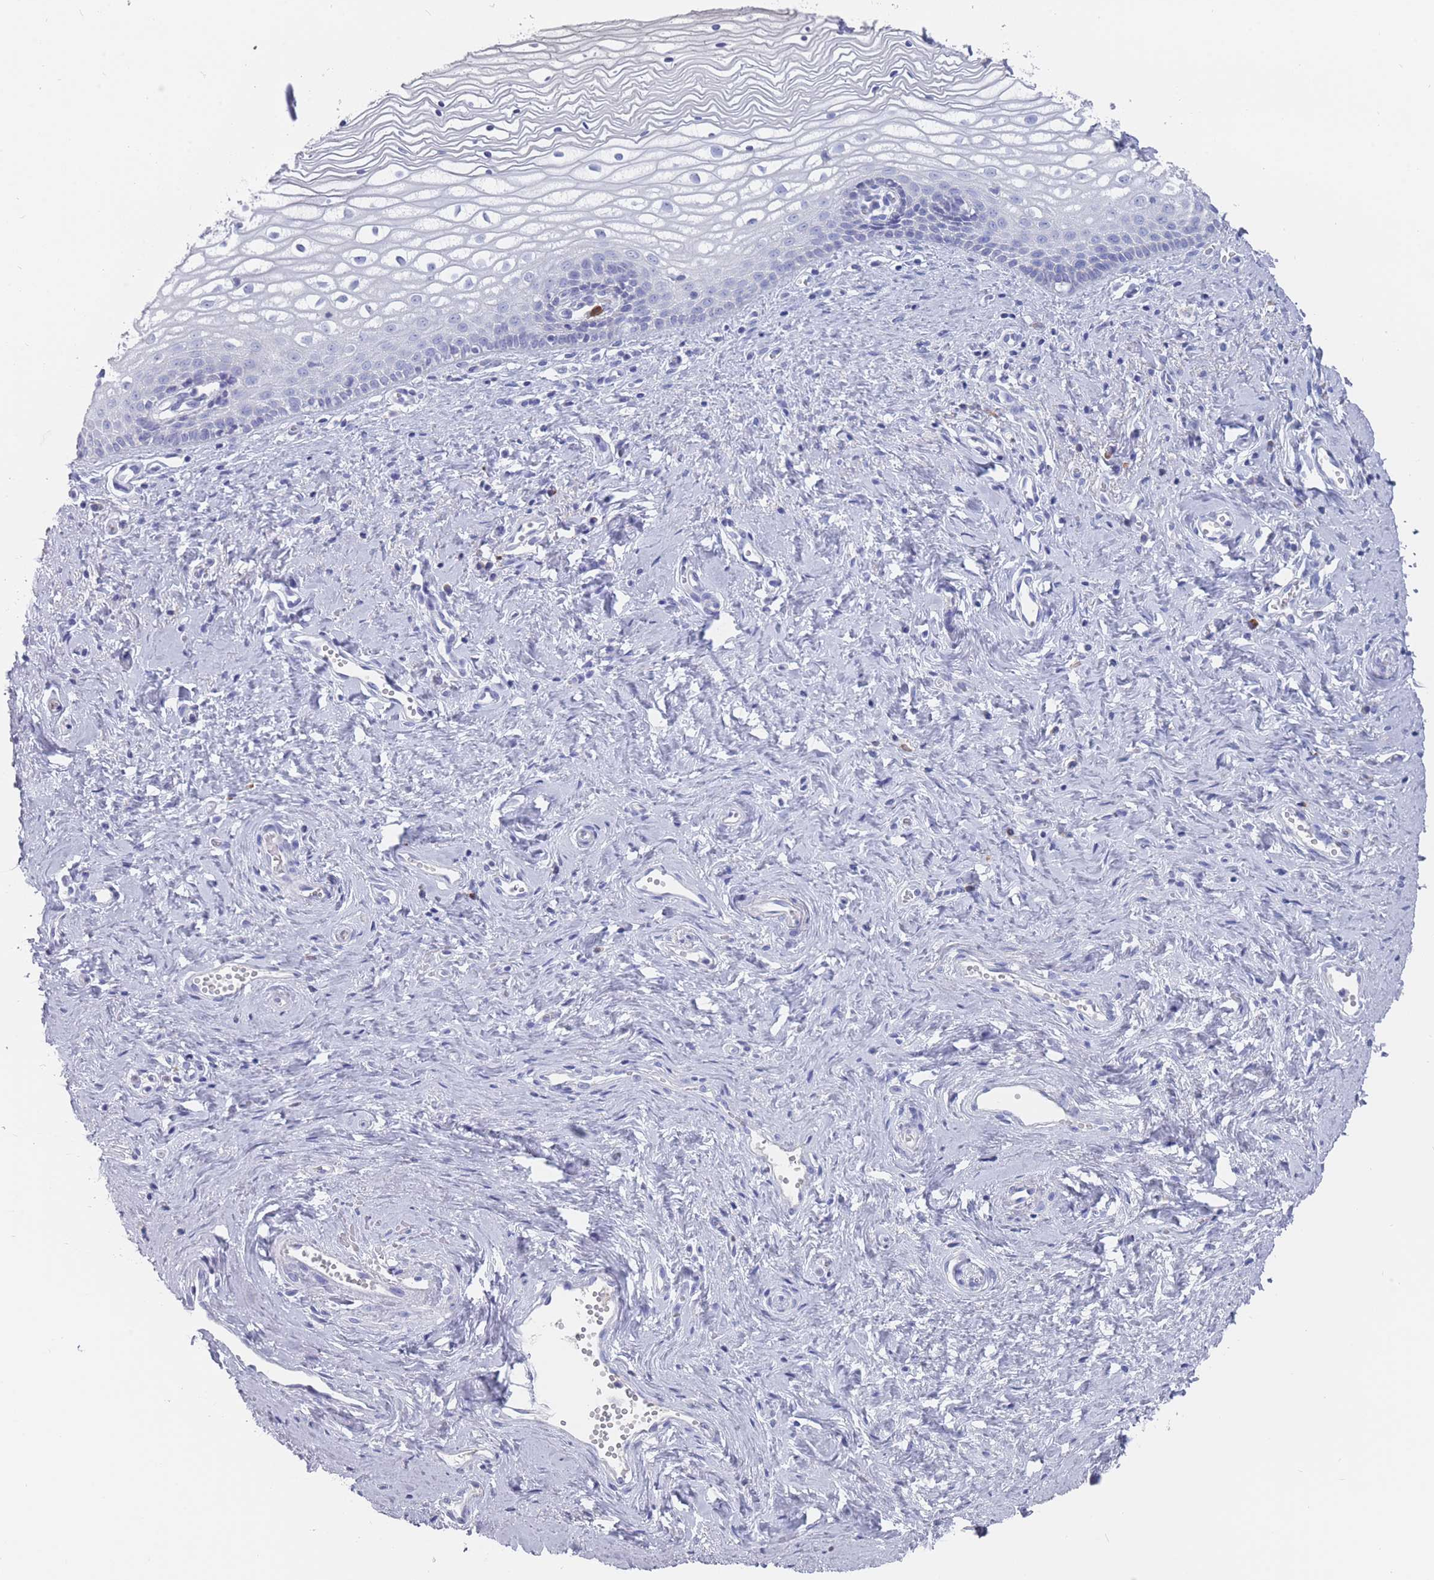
{"staining": {"intensity": "negative", "quantity": "none", "location": "none"}, "tissue": "vagina", "cell_type": "Squamous epithelial cells", "image_type": "normal", "snomed": [{"axis": "morphology", "description": "Normal tissue, NOS"}, {"axis": "topography", "description": "Vagina"}], "caption": "There is no significant staining in squamous epithelial cells of vagina. The staining is performed using DAB brown chromogen with nuclei counter-stained in using hematoxylin.", "gene": "ST8SIA5", "patient": {"sex": "female", "age": 59}}